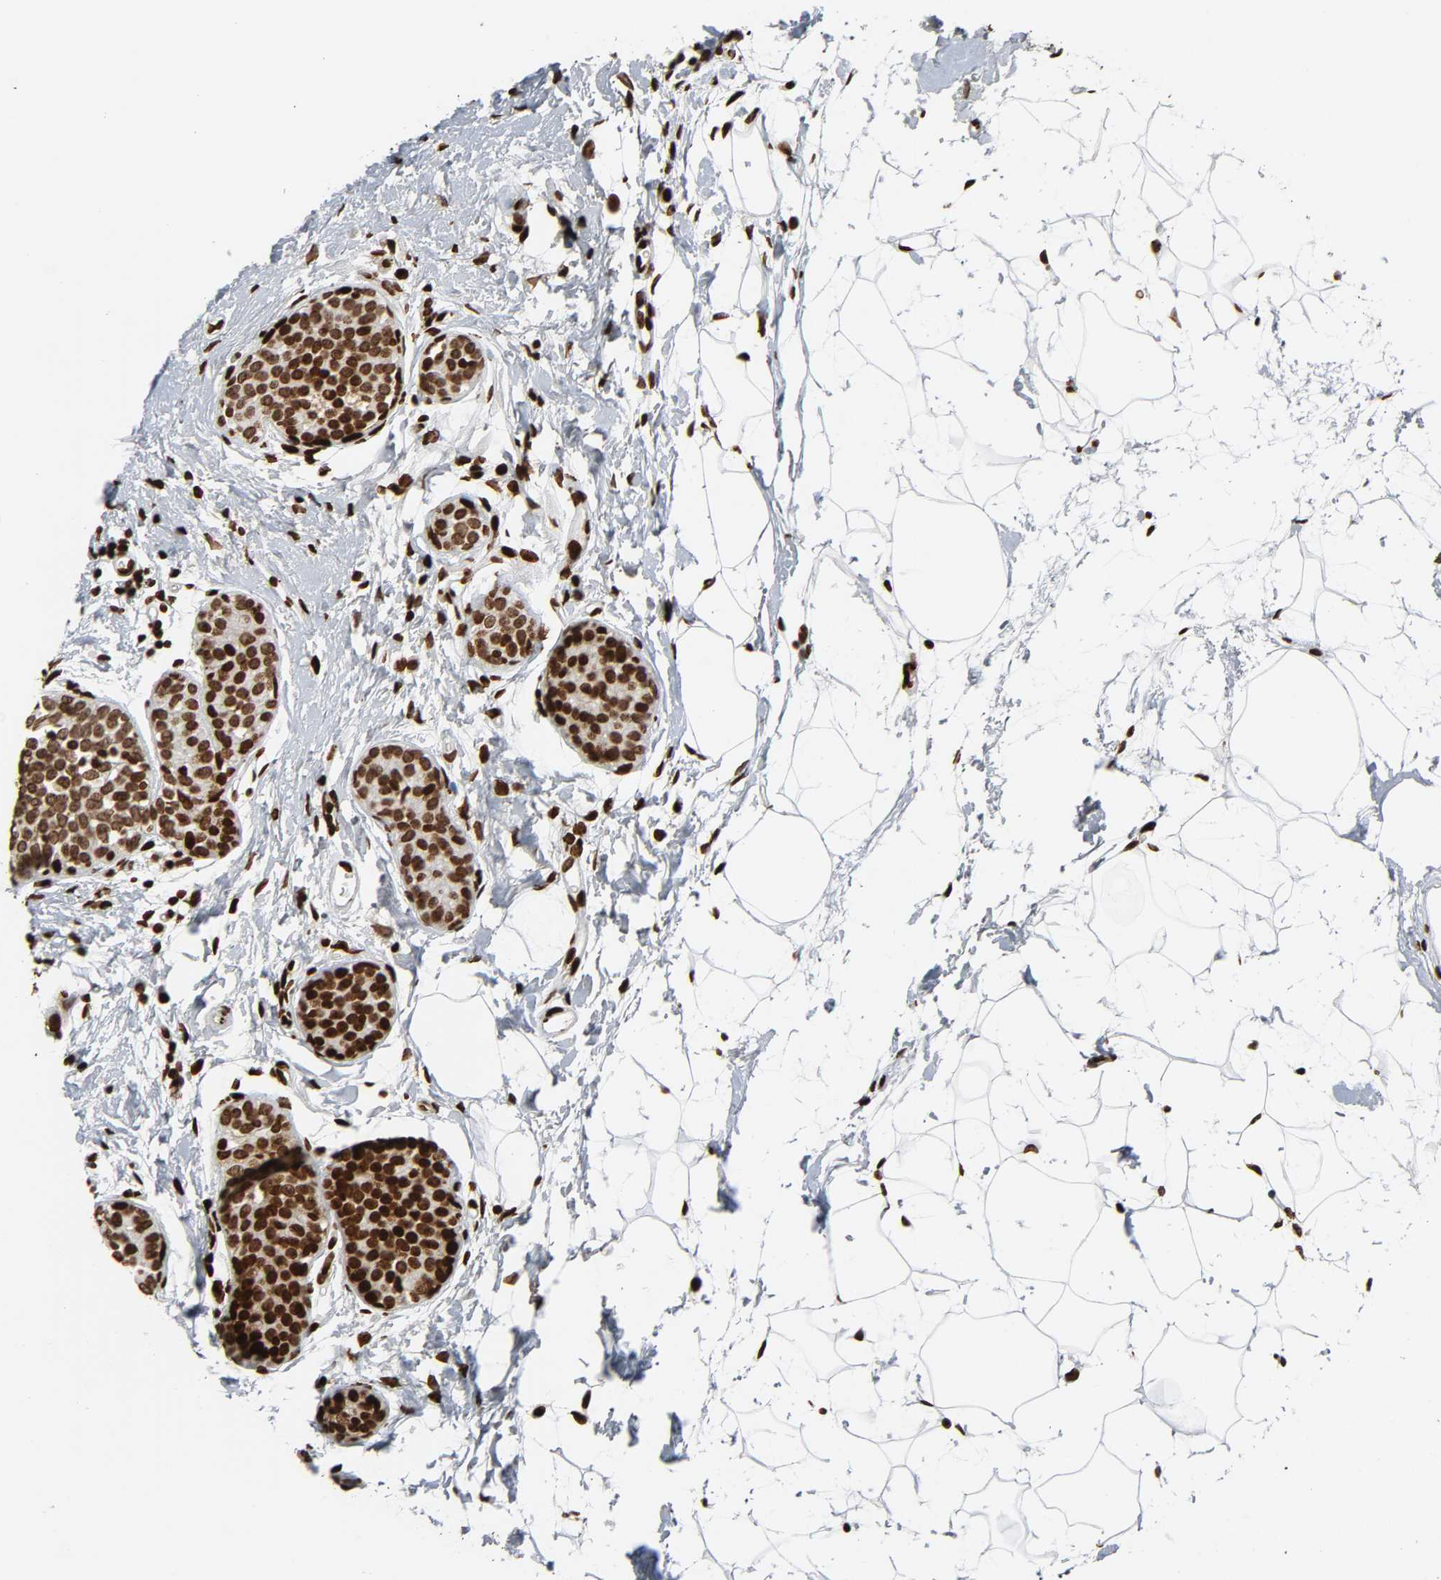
{"staining": {"intensity": "moderate", "quantity": ">75%", "location": "nuclear"}, "tissue": "breast cancer", "cell_type": "Tumor cells", "image_type": "cancer", "snomed": [{"axis": "morphology", "description": "Lobular carcinoma, in situ"}, {"axis": "morphology", "description": "Lobular carcinoma"}, {"axis": "topography", "description": "Breast"}], "caption": "Protein expression analysis of human breast lobular carcinoma reveals moderate nuclear expression in about >75% of tumor cells.", "gene": "RXRA", "patient": {"sex": "female", "age": 41}}